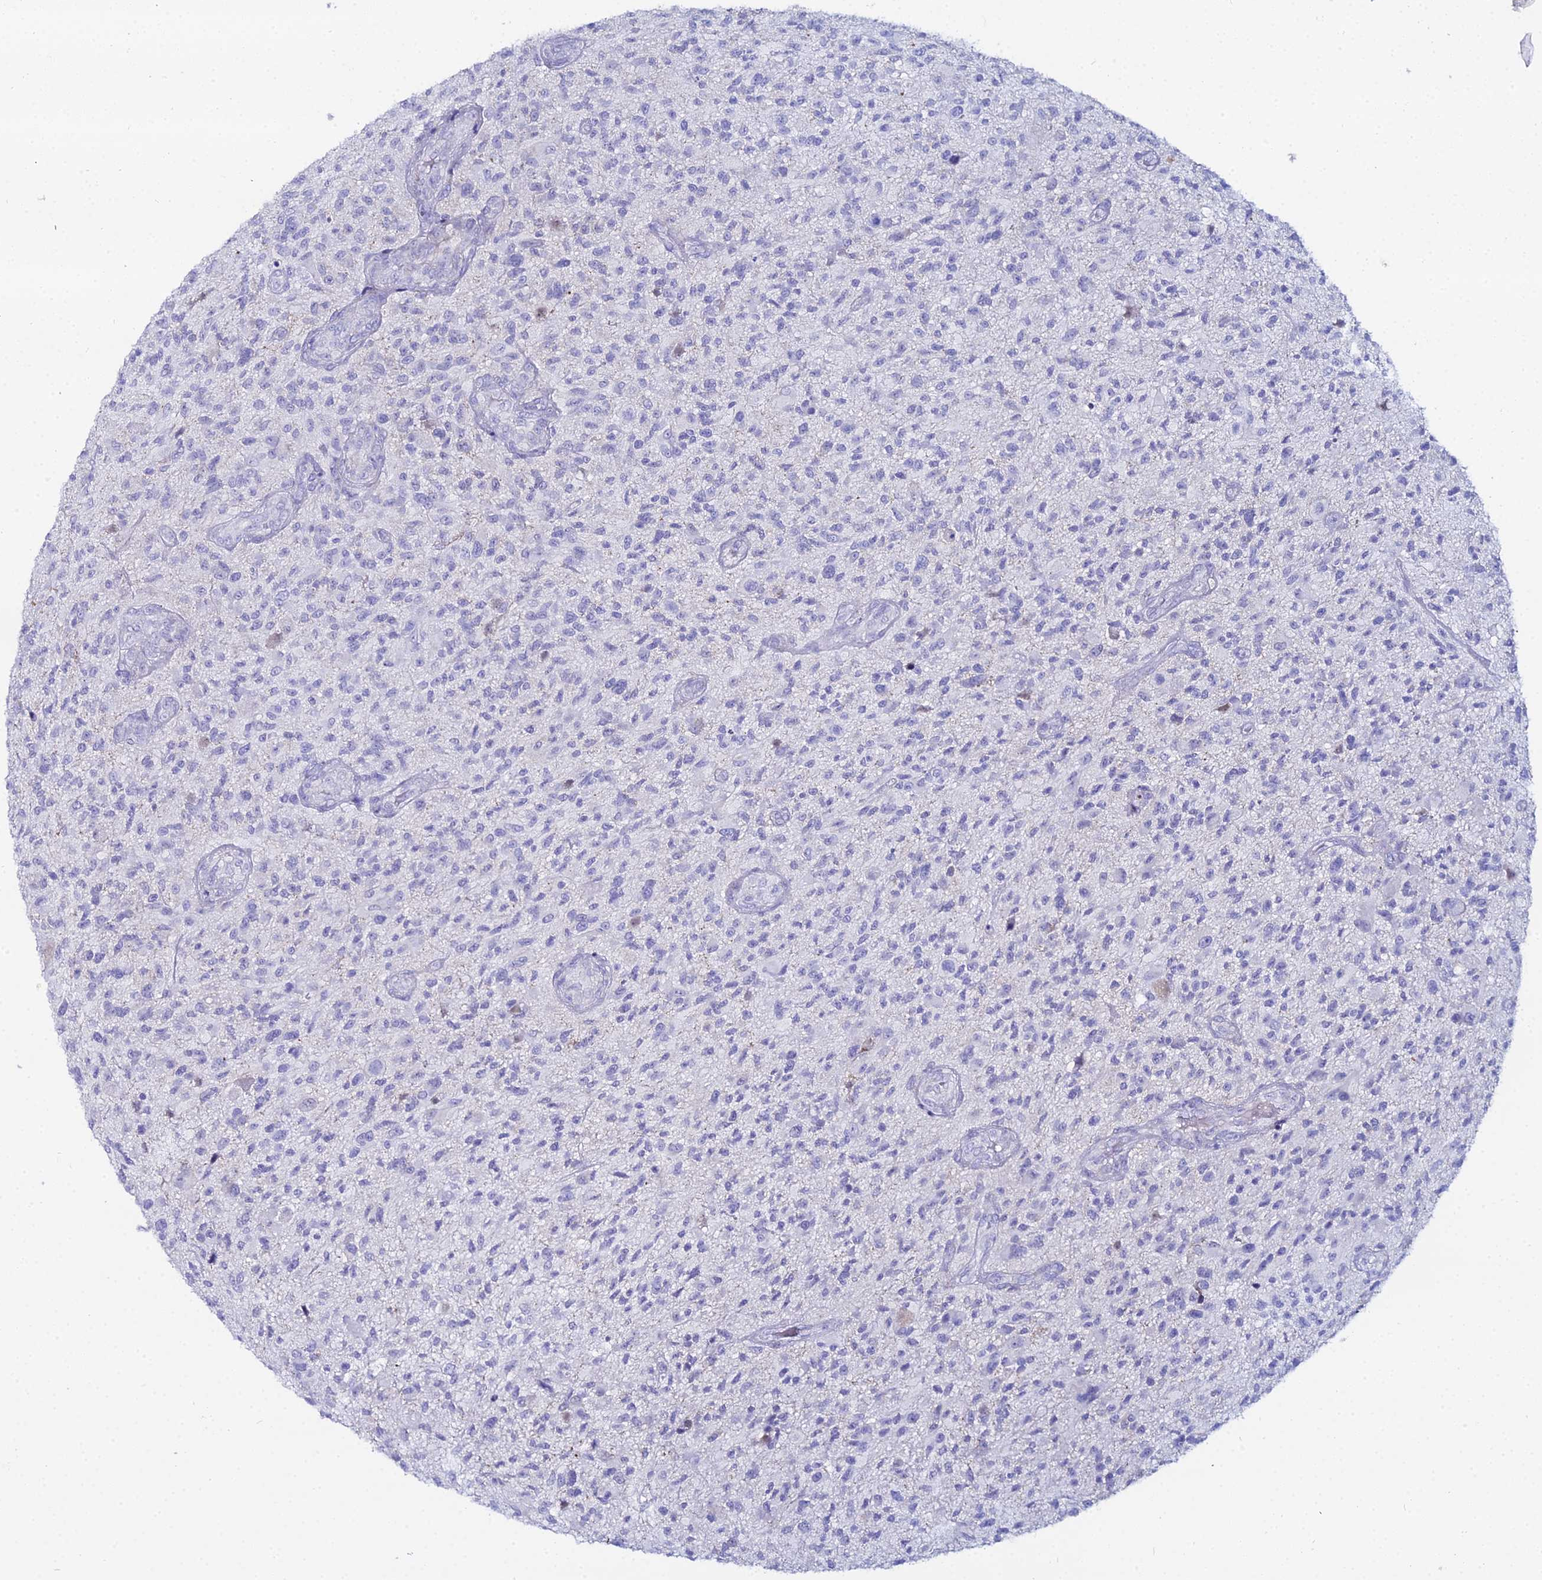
{"staining": {"intensity": "negative", "quantity": "none", "location": "none"}, "tissue": "glioma", "cell_type": "Tumor cells", "image_type": "cancer", "snomed": [{"axis": "morphology", "description": "Glioma, malignant, High grade"}, {"axis": "topography", "description": "Brain"}], "caption": "A high-resolution photomicrograph shows IHC staining of glioma, which demonstrates no significant positivity in tumor cells.", "gene": "DHX34", "patient": {"sex": "male", "age": 47}}